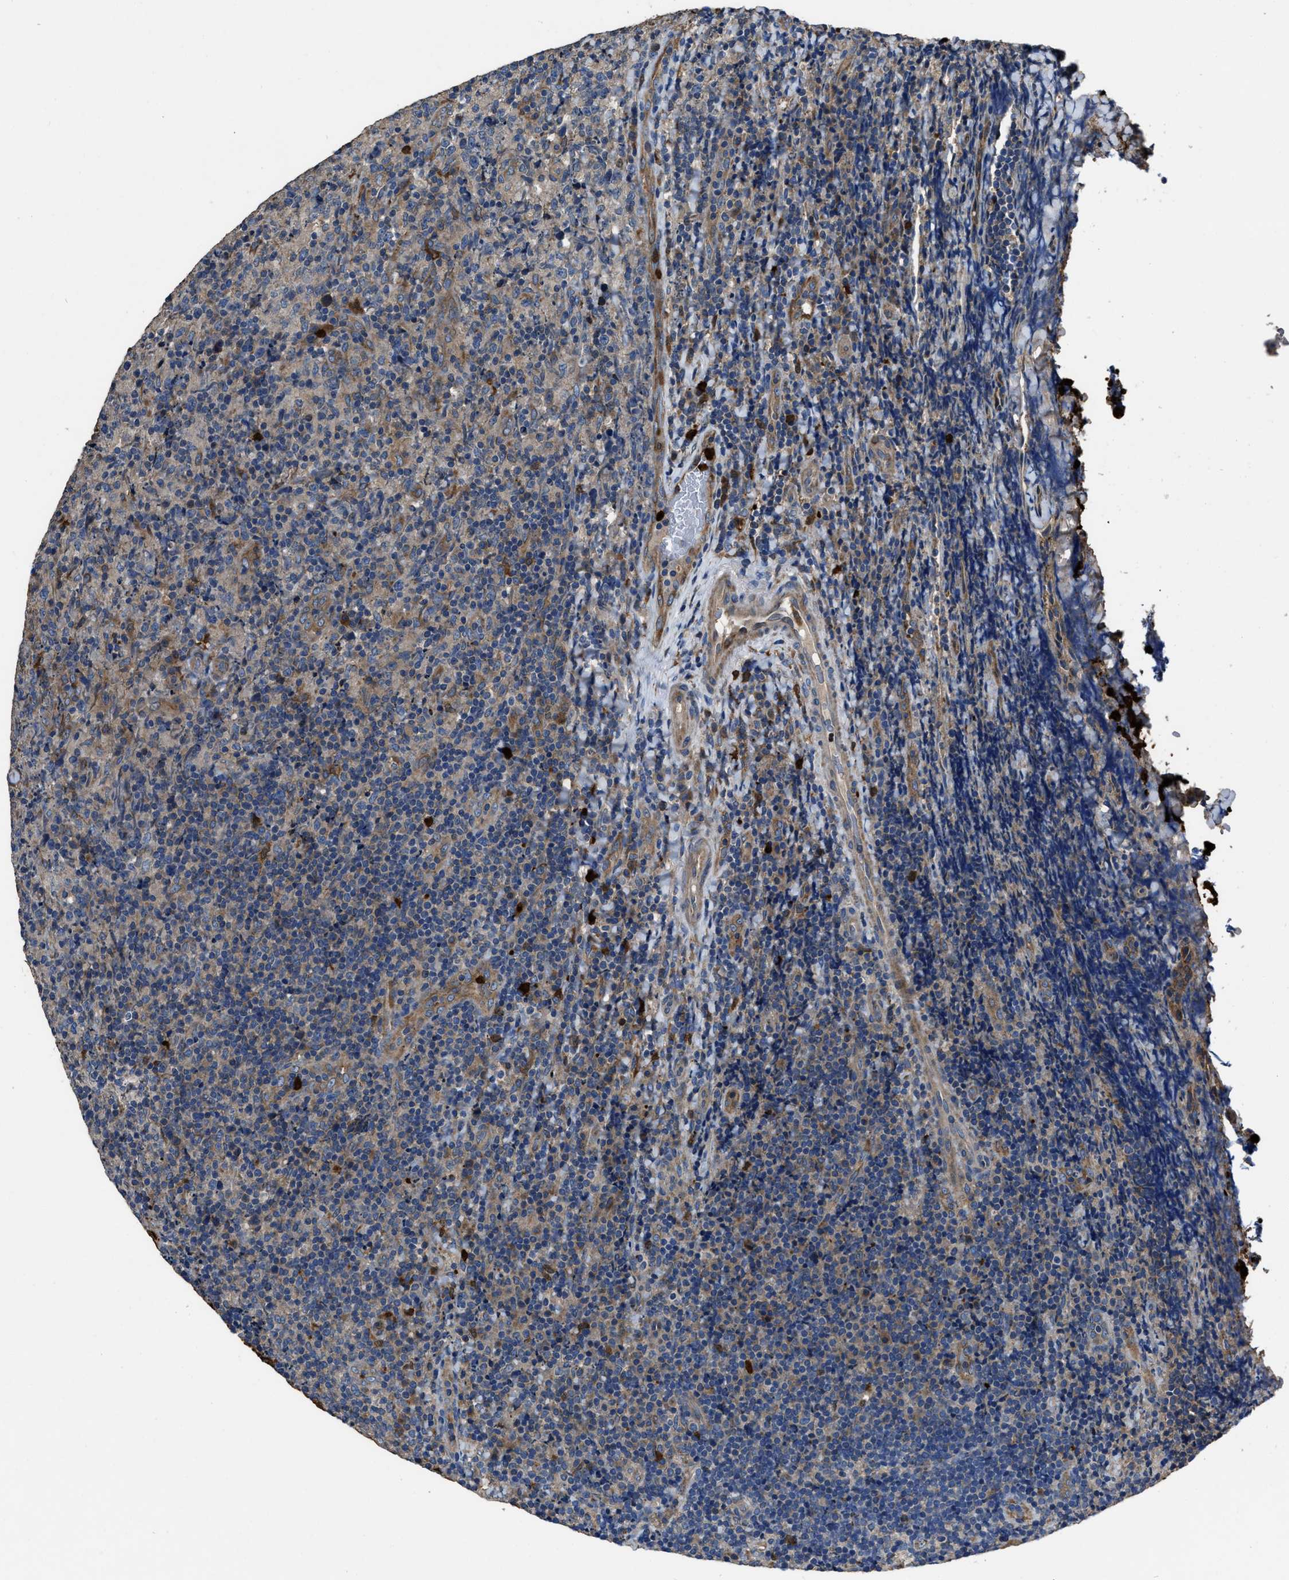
{"staining": {"intensity": "weak", "quantity": ">75%", "location": "cytoplasmic/membranous"}, "tissue": "lymphoma", "cell_type": "Tumor cells", "image_type": "cancer", "snomed": [{"axis": "morphology", "description": "Malignant lymphoma, non-Hodgkin's type, High grade"}, {"axis": "topography", "description": "Tonsil"}], "caption": "High-grade malignant lymphoma, non-Hodgkin's type tissue shows weak cytoplasmic/membranous positivity in about >75% of tumor cells", "gene": "ANGPT1", "patient": {"sex": "female", "age": 36}}